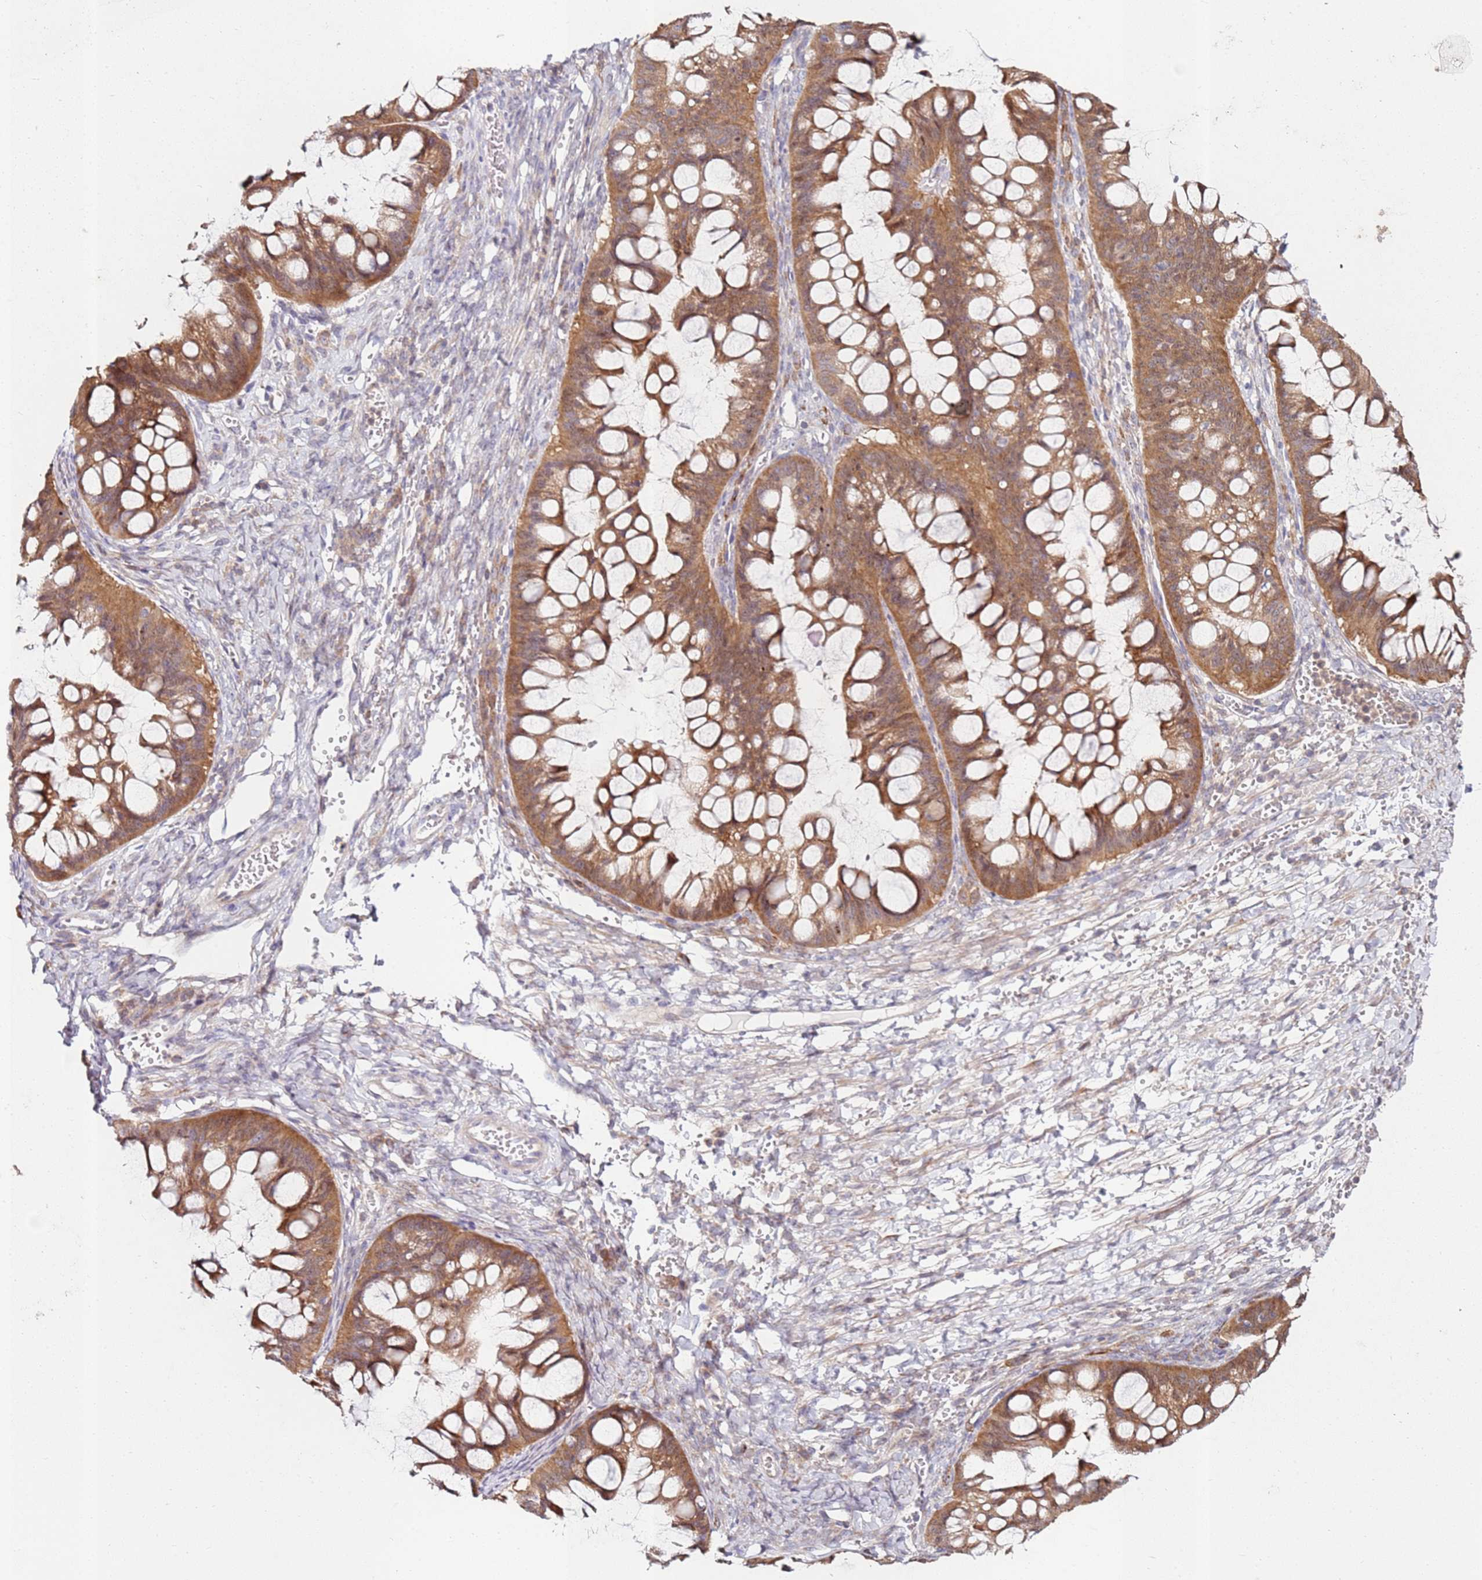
{"staining": {"intensity": "moderate", "quantity": ">75%", "location": "cytoplasmic/membranous"}, "tissue": "ovarian cancer", "cell_type": "Tumor cells", "image_type": "cancer", "snomed": [{"axis": "morphology", "description": "Cystadenocarcinoma, mucinous, NOS"}, {"axis": "topography", "description": "Ovary"}], "caption": "The photomicrograph reveals staining of ovarian mucinous cystadenocarcinoma, revealing moderate cytoplasmic/membranous protein expression (brown color) within tumor cells.", "gene": "CNOT9", "patient": {"sex": "female", "age": 73}}